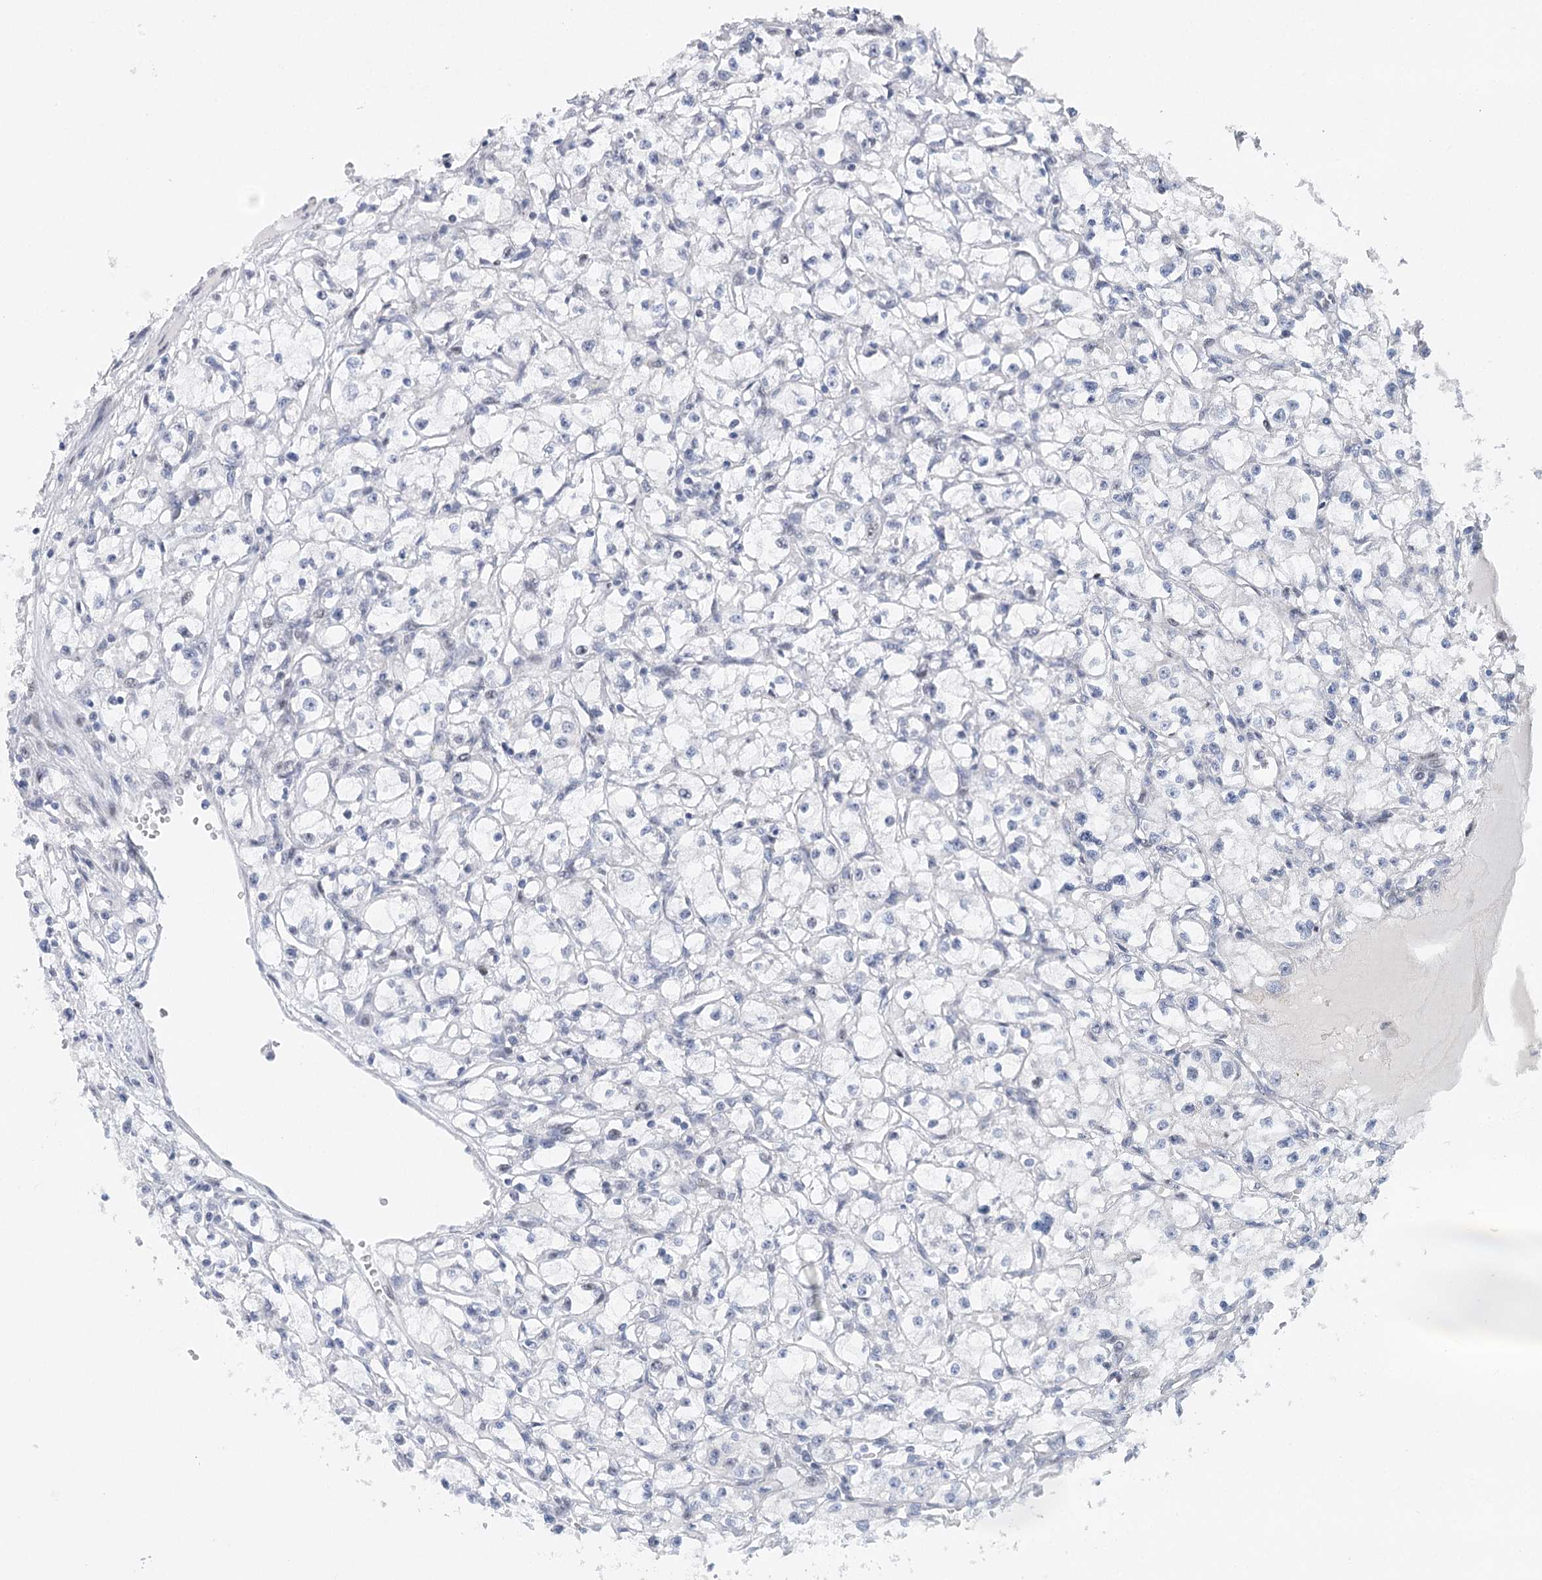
{"staining": {"intensity": "negative", "quantity": "none", "location": "none"}, "tissue": "renal cancer", "cell_type": "Tumor cells", "image_type": "cancer", "snomed": [{"axis": "morphology", "description": "Adenocarcinoma, NOS"}, {"axis": "topography", "description": "Kidney"}], "caption": "This is an immunohistochemistry photomicrograph of renal adenocarcinoma. There is no staining in tumor cells.", "gene": "CAMTA1", "patient": {"sex": "male", "age": 56}}